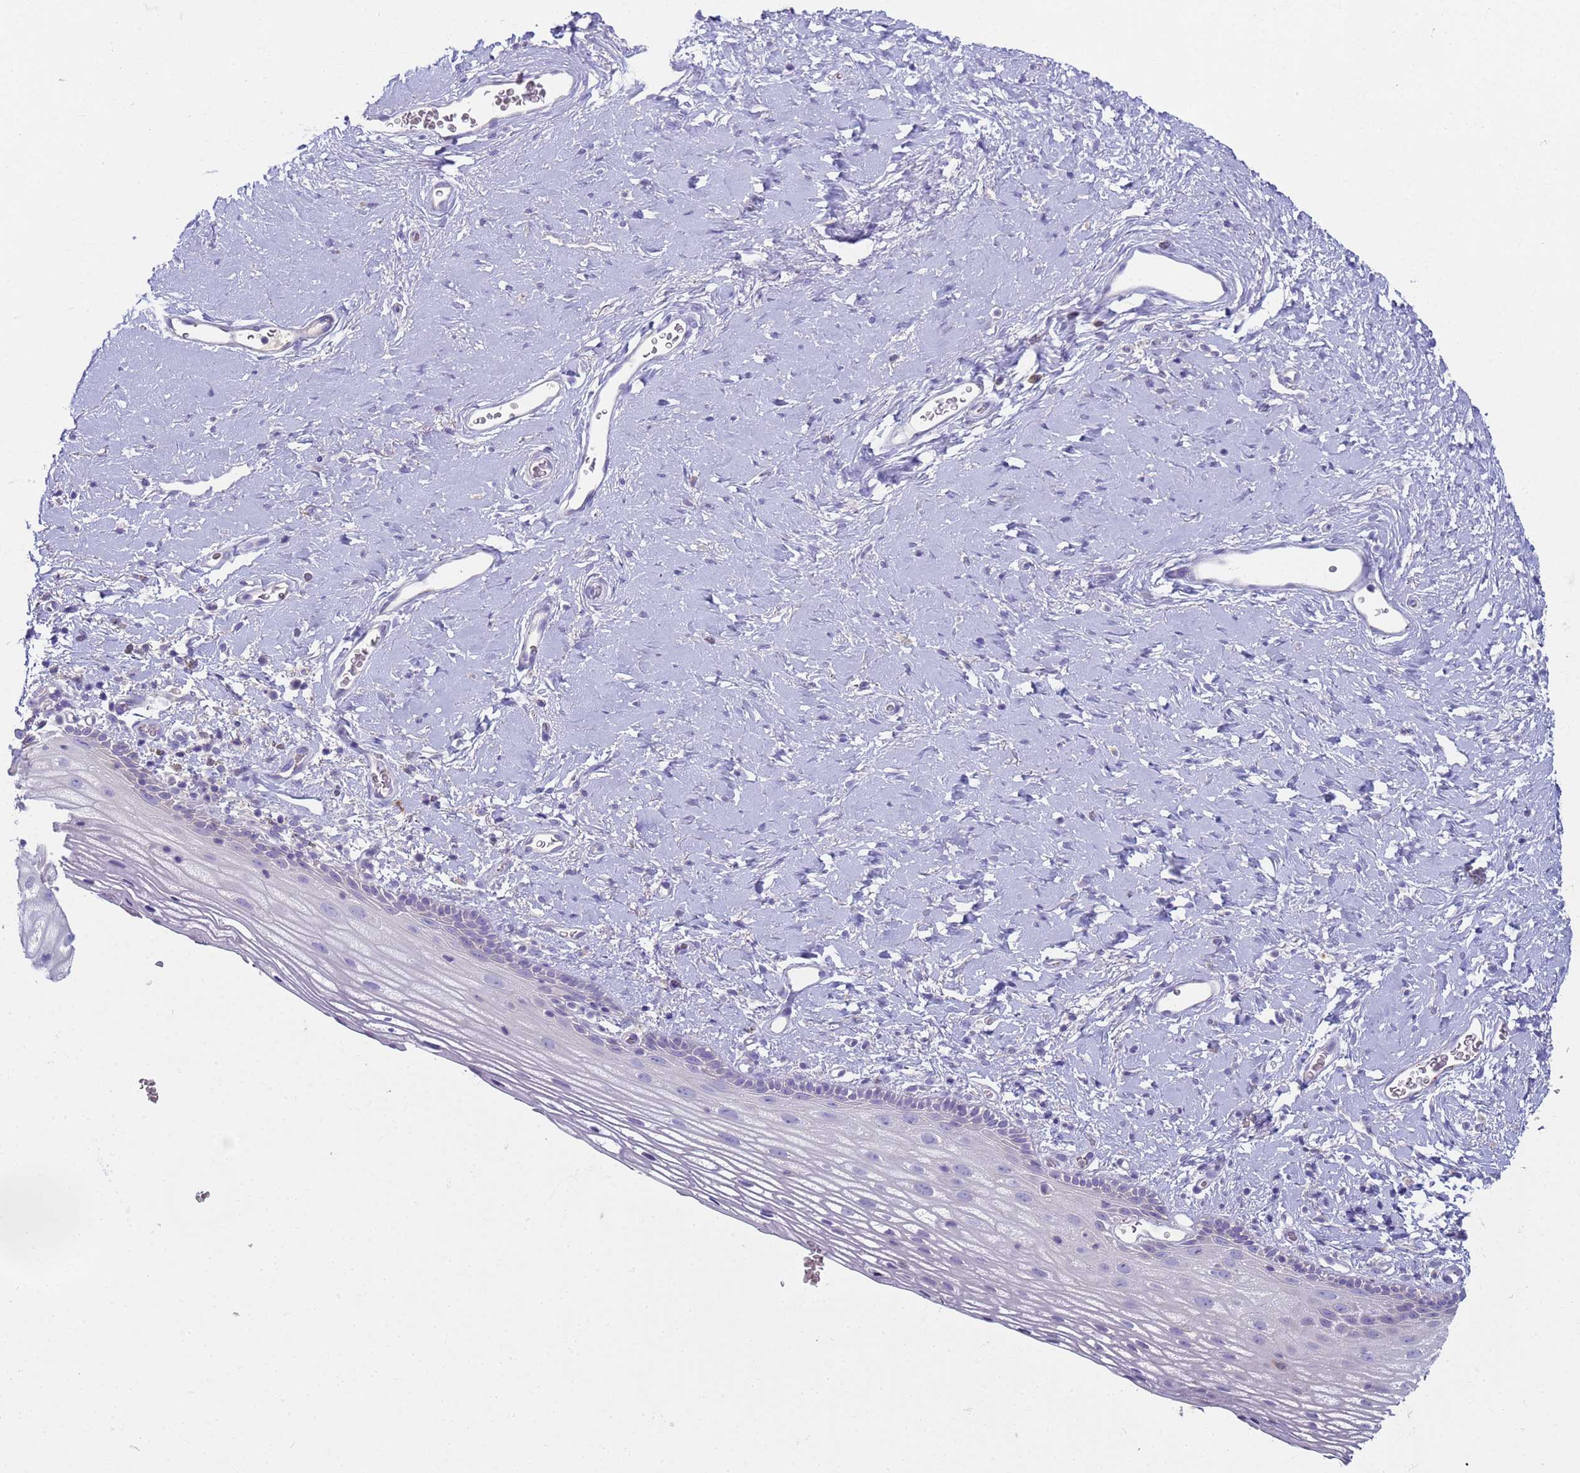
{"staining": {"intensity": "negative", "quantity": "none", "location": "none"}, "tissue": "vagina", "cell_type": "Squamous epithelial cells", "image_type": "normal", "snomed": [{"axis": "morphology", "description": "Normal tissue, NOS"}, {"axis": "morphology", "description": "Adenocarcinoma, NOS"}, {"axis": "topography", "description": "Rectum"}, {"axis": "topography", "description": "Vagina"}], "caption": "The micrograph reveals no staining of squamous epithelial cells in unremarkable vagina. (DAB immunohistochemistry with hematoxylin counter stain).", "gene": "CR1", "patient": {"sex": "female", "age": 71}}